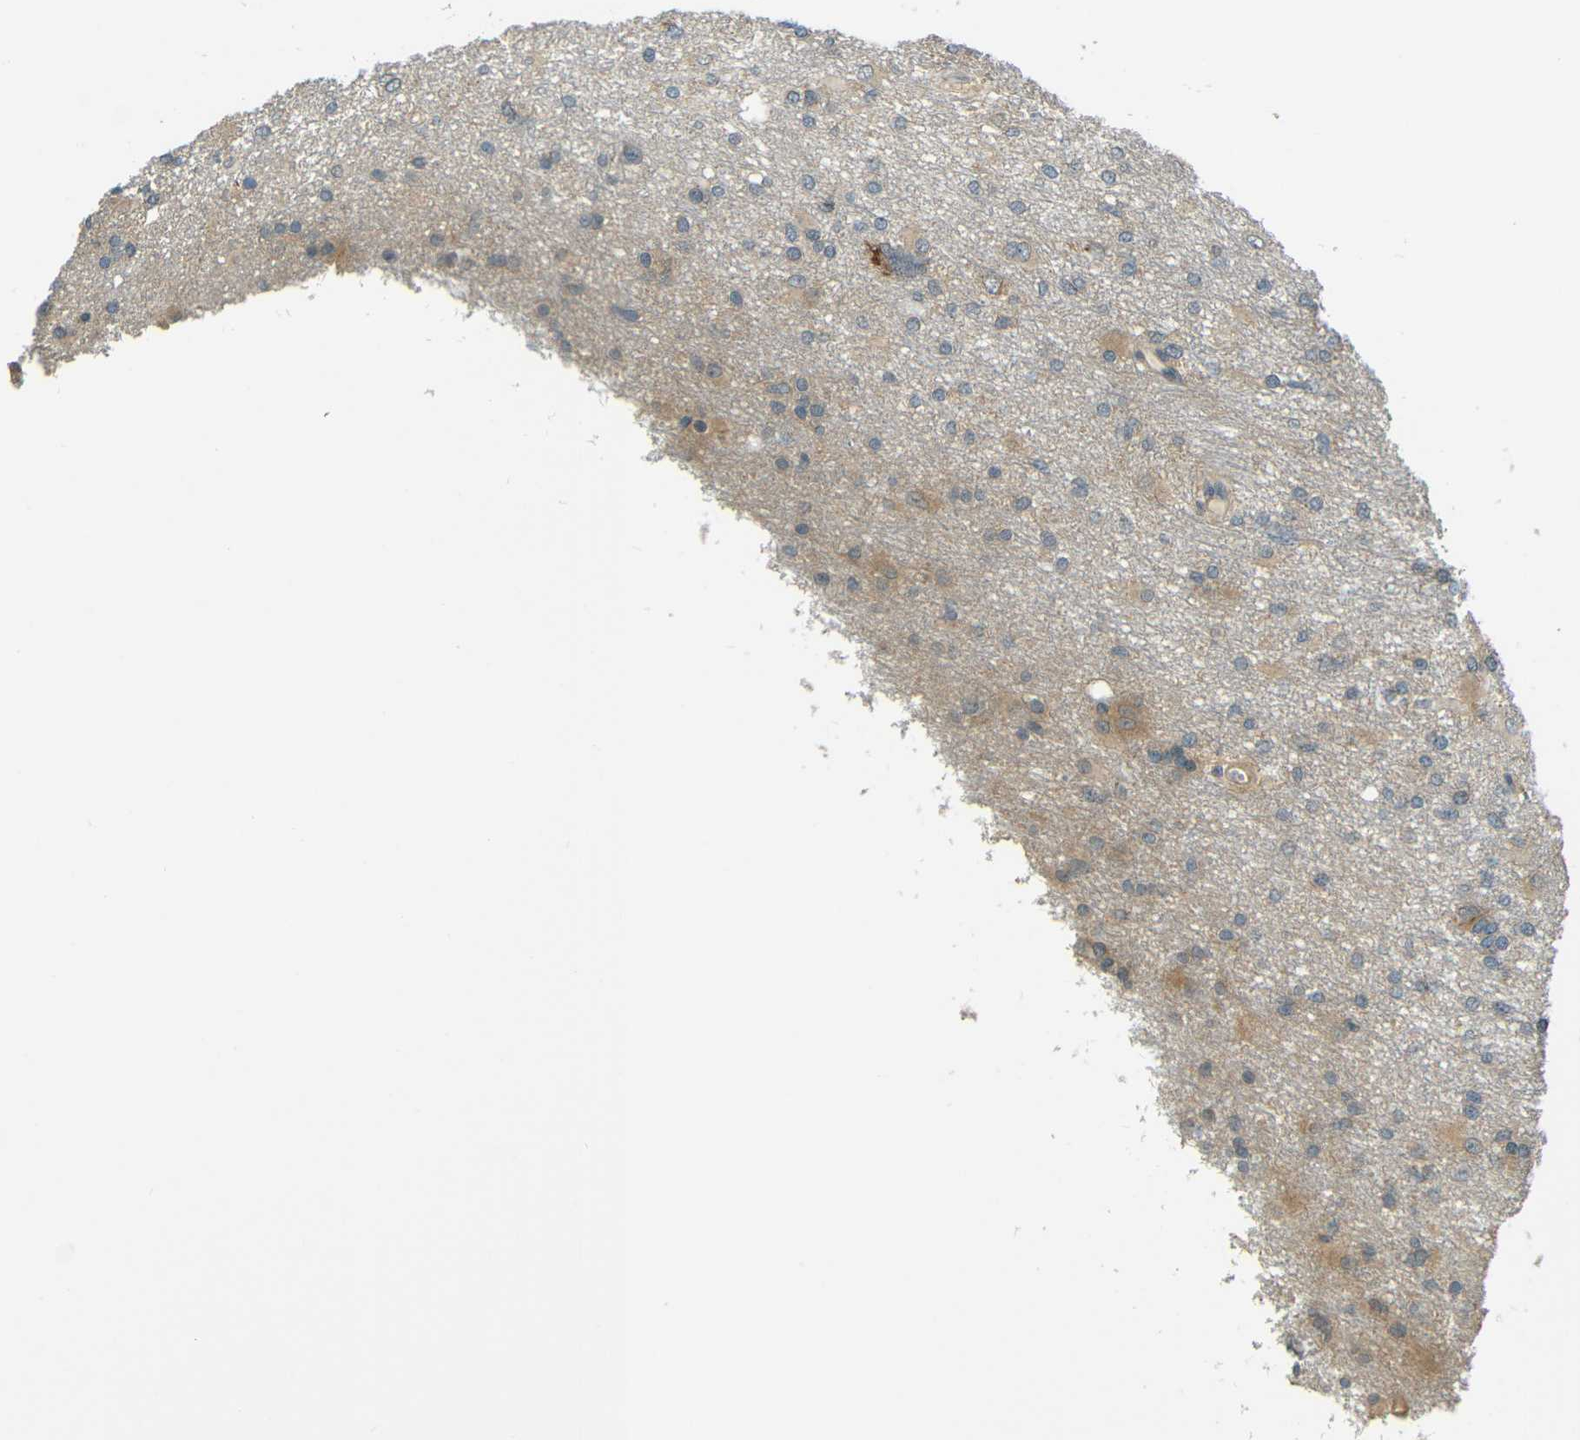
{"staining": {"intensity": "weak", "quantity": "<25%", "location": "cytoplasmic/membranous"}, "tissue": "glioma", "cell_type": "Tumor cells", "image_type": "cancer", "snomed": [{"axis": "morphology", "description": "Glioma, malignant, High grade"}, {"axis": "topography", "description": "Brain"}], "caption": "This image is of glioma stained with immunohistochemistry (IHC) to label a protein in brown with the nuclei are counter-stained blue. There is no expression in tumor cells. (Immunohistochemistry (ihc), brightfield microscopy, high magnification).", "gene": "FNDC3A", "patient": {"sex": "female", "age": 59}}